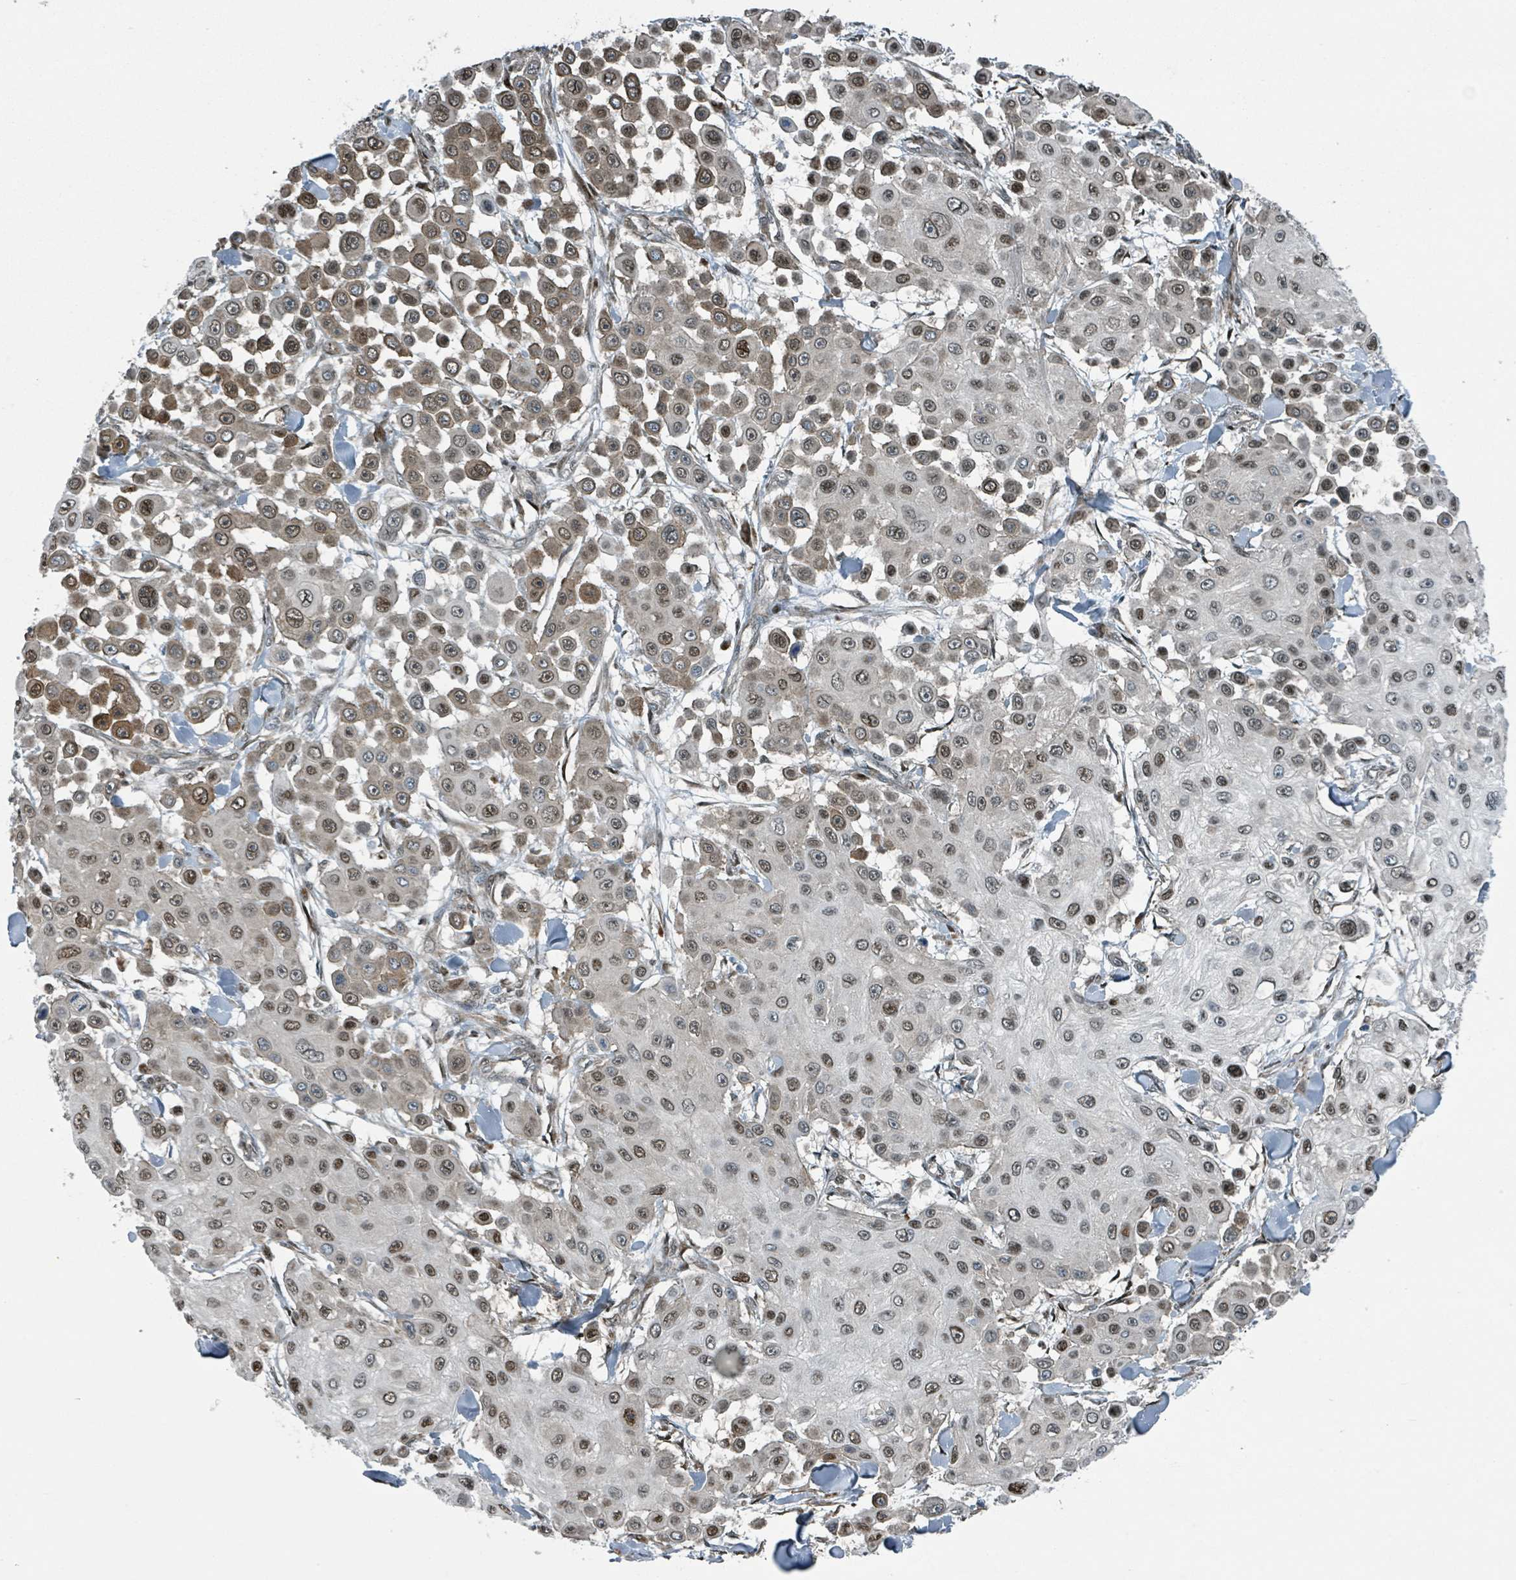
{"staining": {"intensity": "moderate", "quantity": ">75%", "location": "cytoplasmic/membranous,nuclear"}, "tissue": "skin cancer", "cell_type": "Tumor cells", "image_type": "cancer", "snomed": [{"axis": "morphology", "description": "Squamous cell carcinoma, NOS"}, {"axis": "topography", "description": "Skin"}], "caption": "Human skin cancer stained with a protein marker shows moderate staining in tumor cells.", "gene": "RHPN2", "patient": {"sex": "male", "age": 67}}